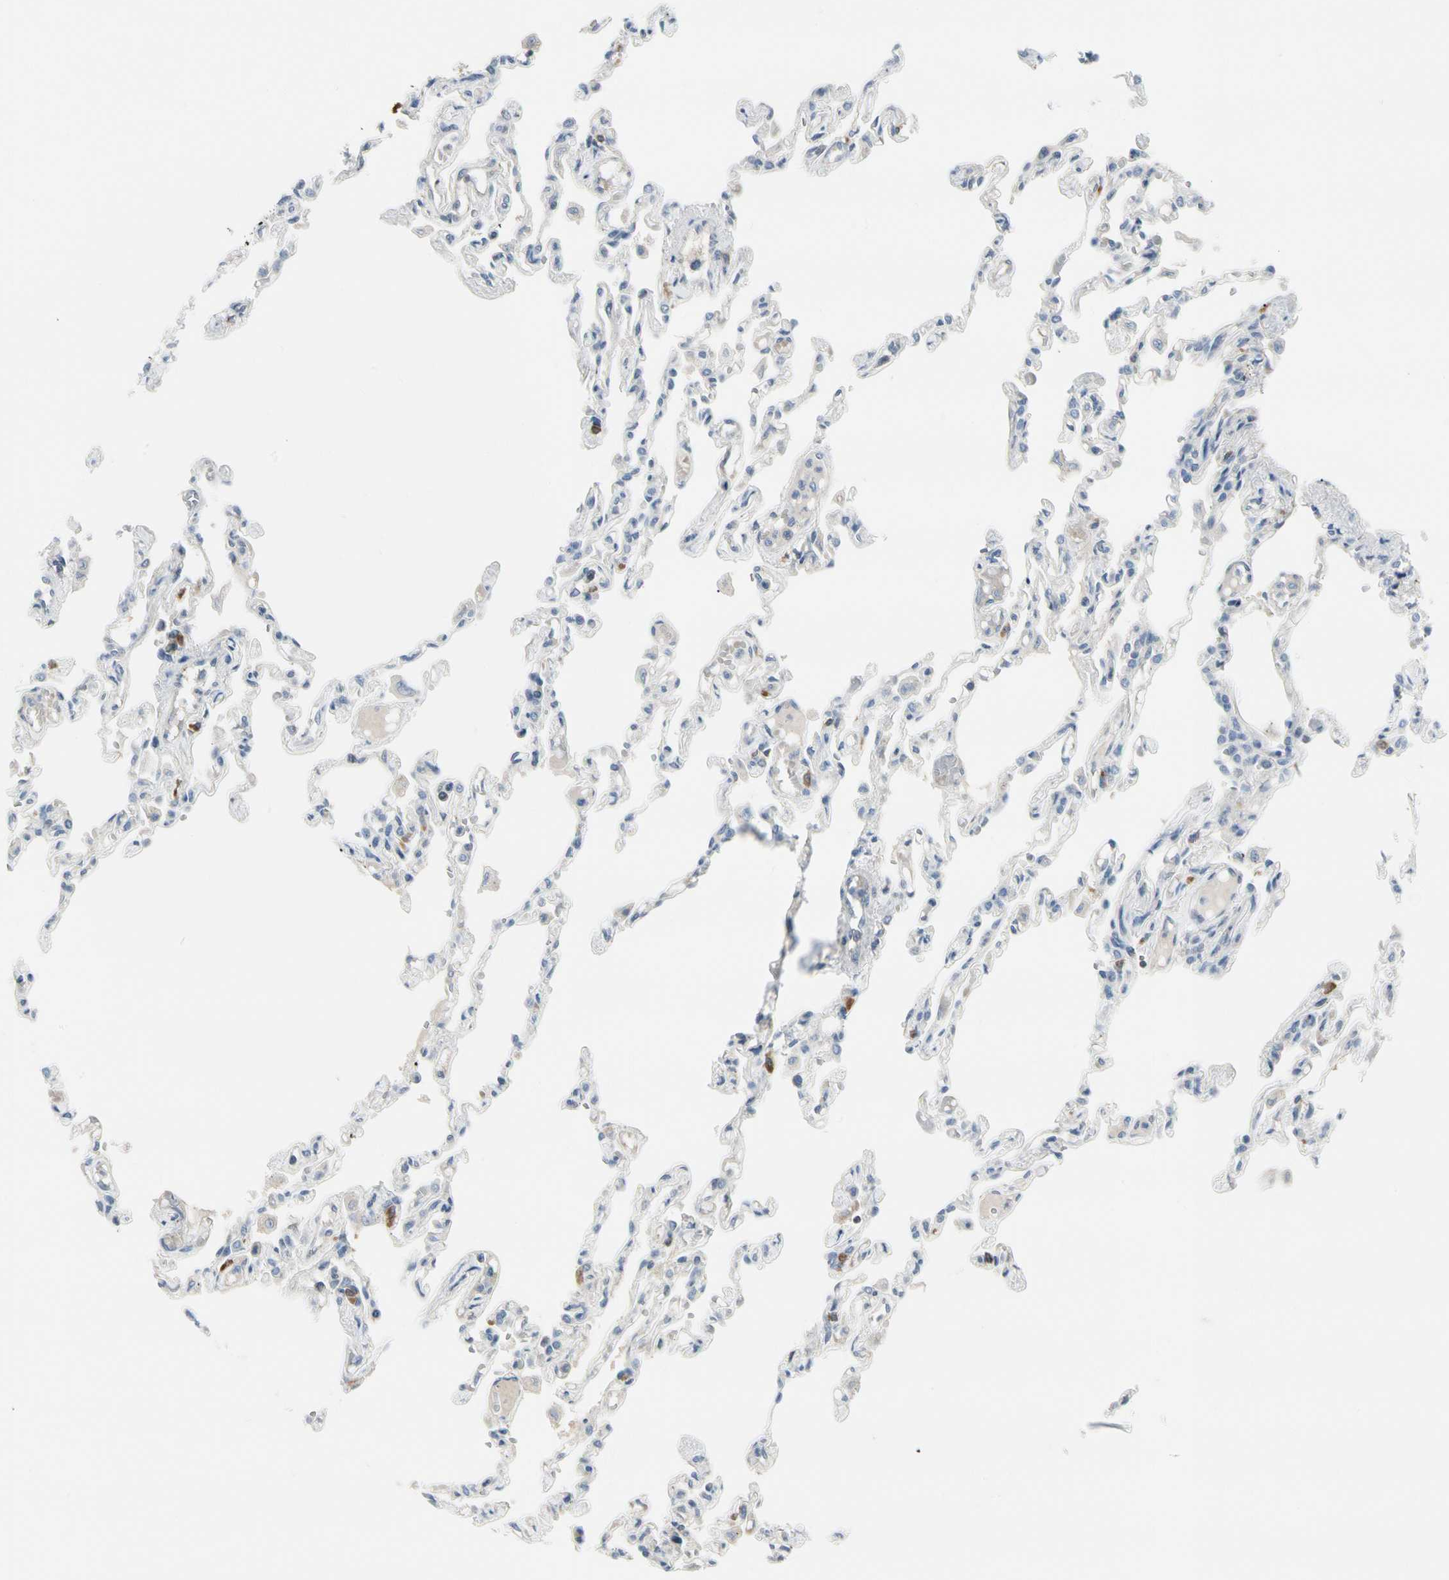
{"staining": {"intensity": "negative", "quantity": "none", "location": "none"}, "tissue": "lung", "cell_type": "Alveolar cells", "image_type": "normal", "snomed": [{"axis": "morphology", "description": "Normal tissue, NOS"}, {"axis": "topography", "description": "Lung"}], "caption": "A high-resolution histopathology image shows IHC staining of benign lung, which shows no significant positivity in alveolar cells.", "gene": "EVC", "patient": {"sex": "male", "age": 21}}